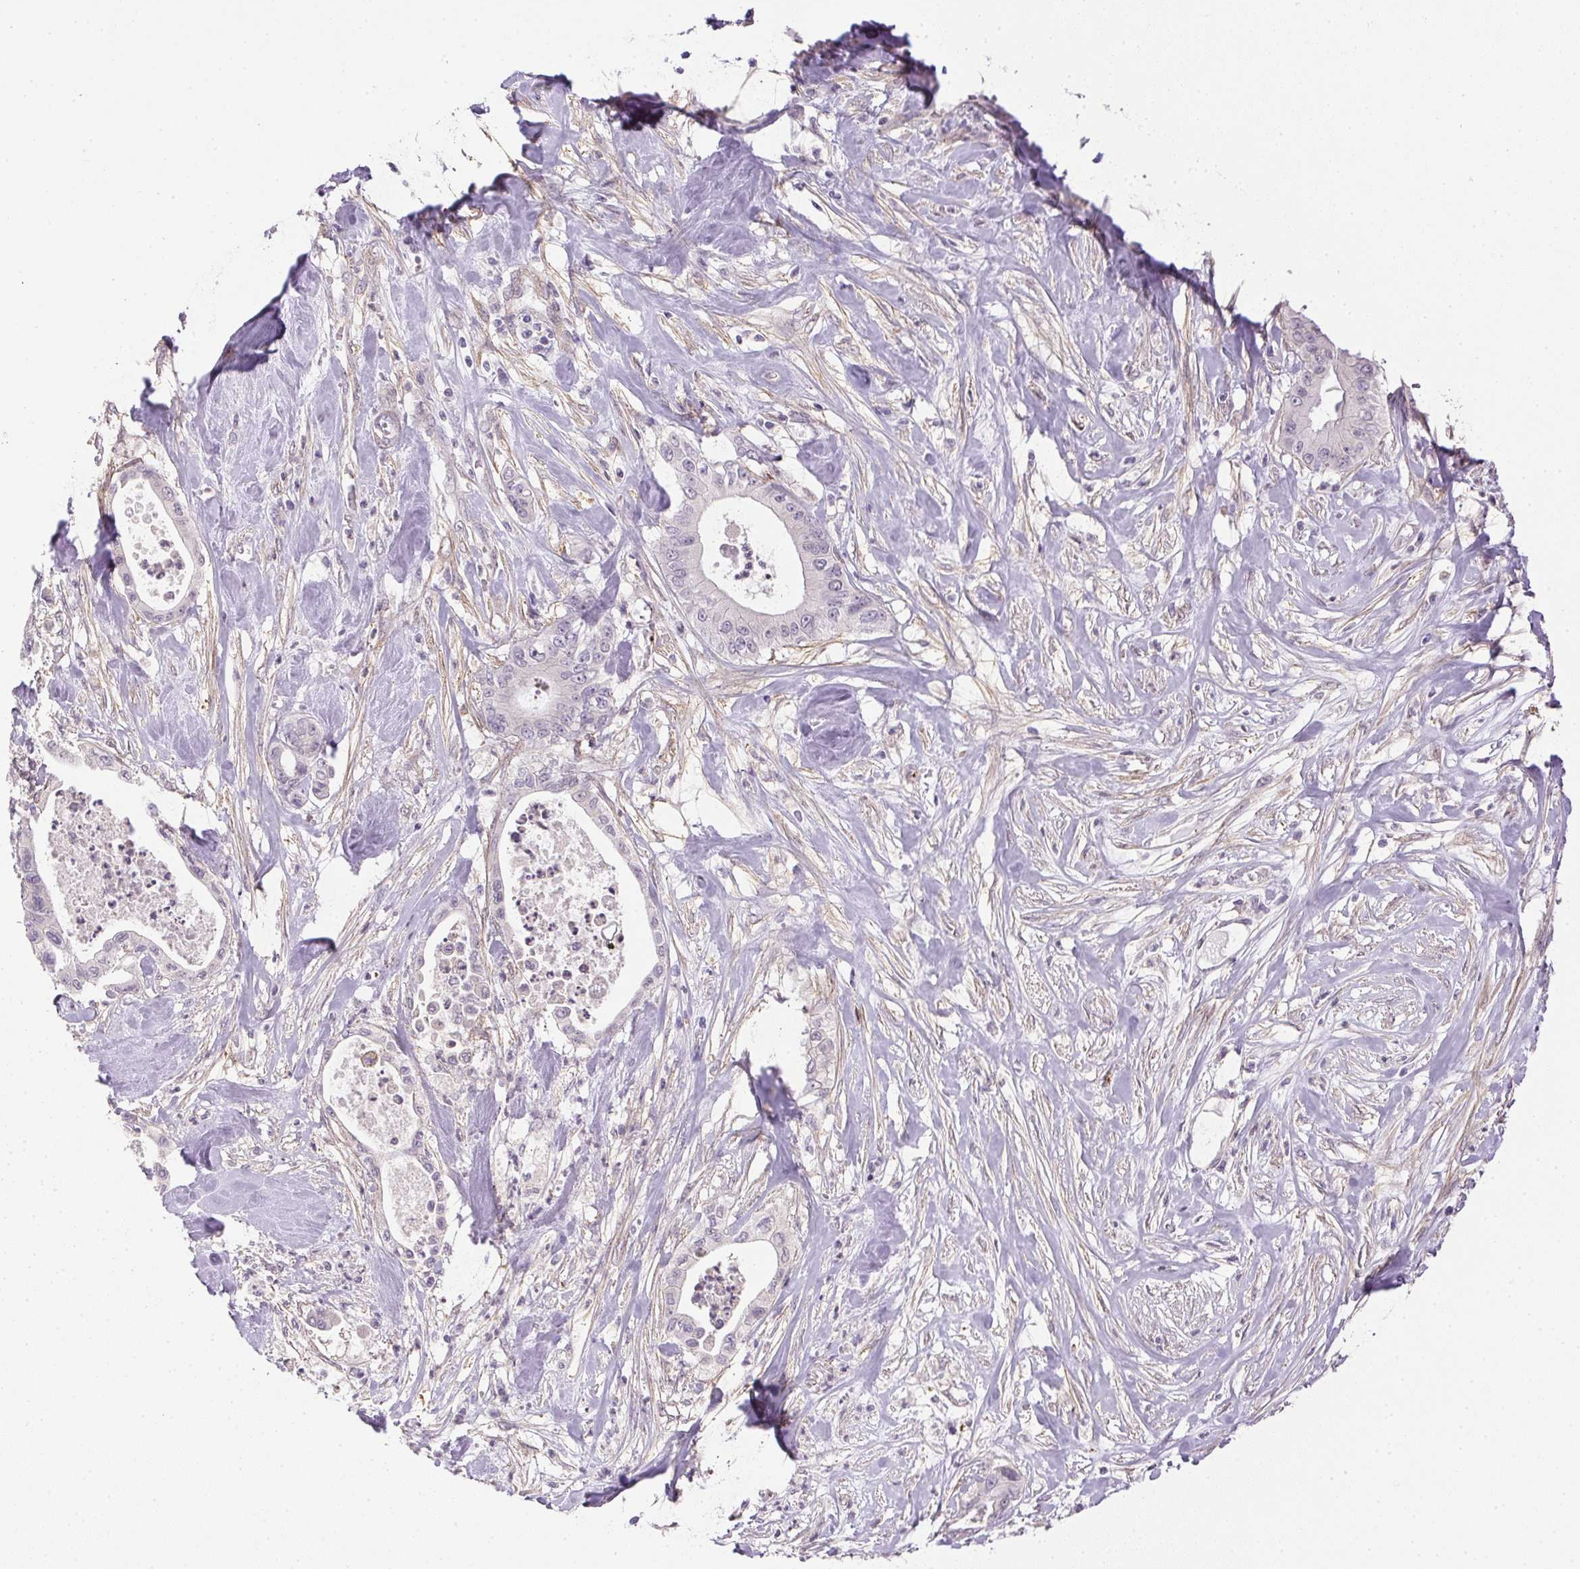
{"staining": {"intensity": "negative", "quantity": "none", "location": "none"}, "tissue": "pancreatic cancer", "cell_type": "Tumor cells", "image_type": "cancer", "snomed": [{"axis": "morphology", "description": "Adenocarcinoma, NOS"}, {"axis": "topography", "description": "Pancreas"}], "caption": "This photomicrograph is of pancreatic adenocarcinoma stained with immunohistochemistry (IHC) to label a protein in brown with the nuclei are counter-stained blue. There is no expression in tumor cells.", "gene": "PRL", "patient": {"sex": "male", "age": 71}}